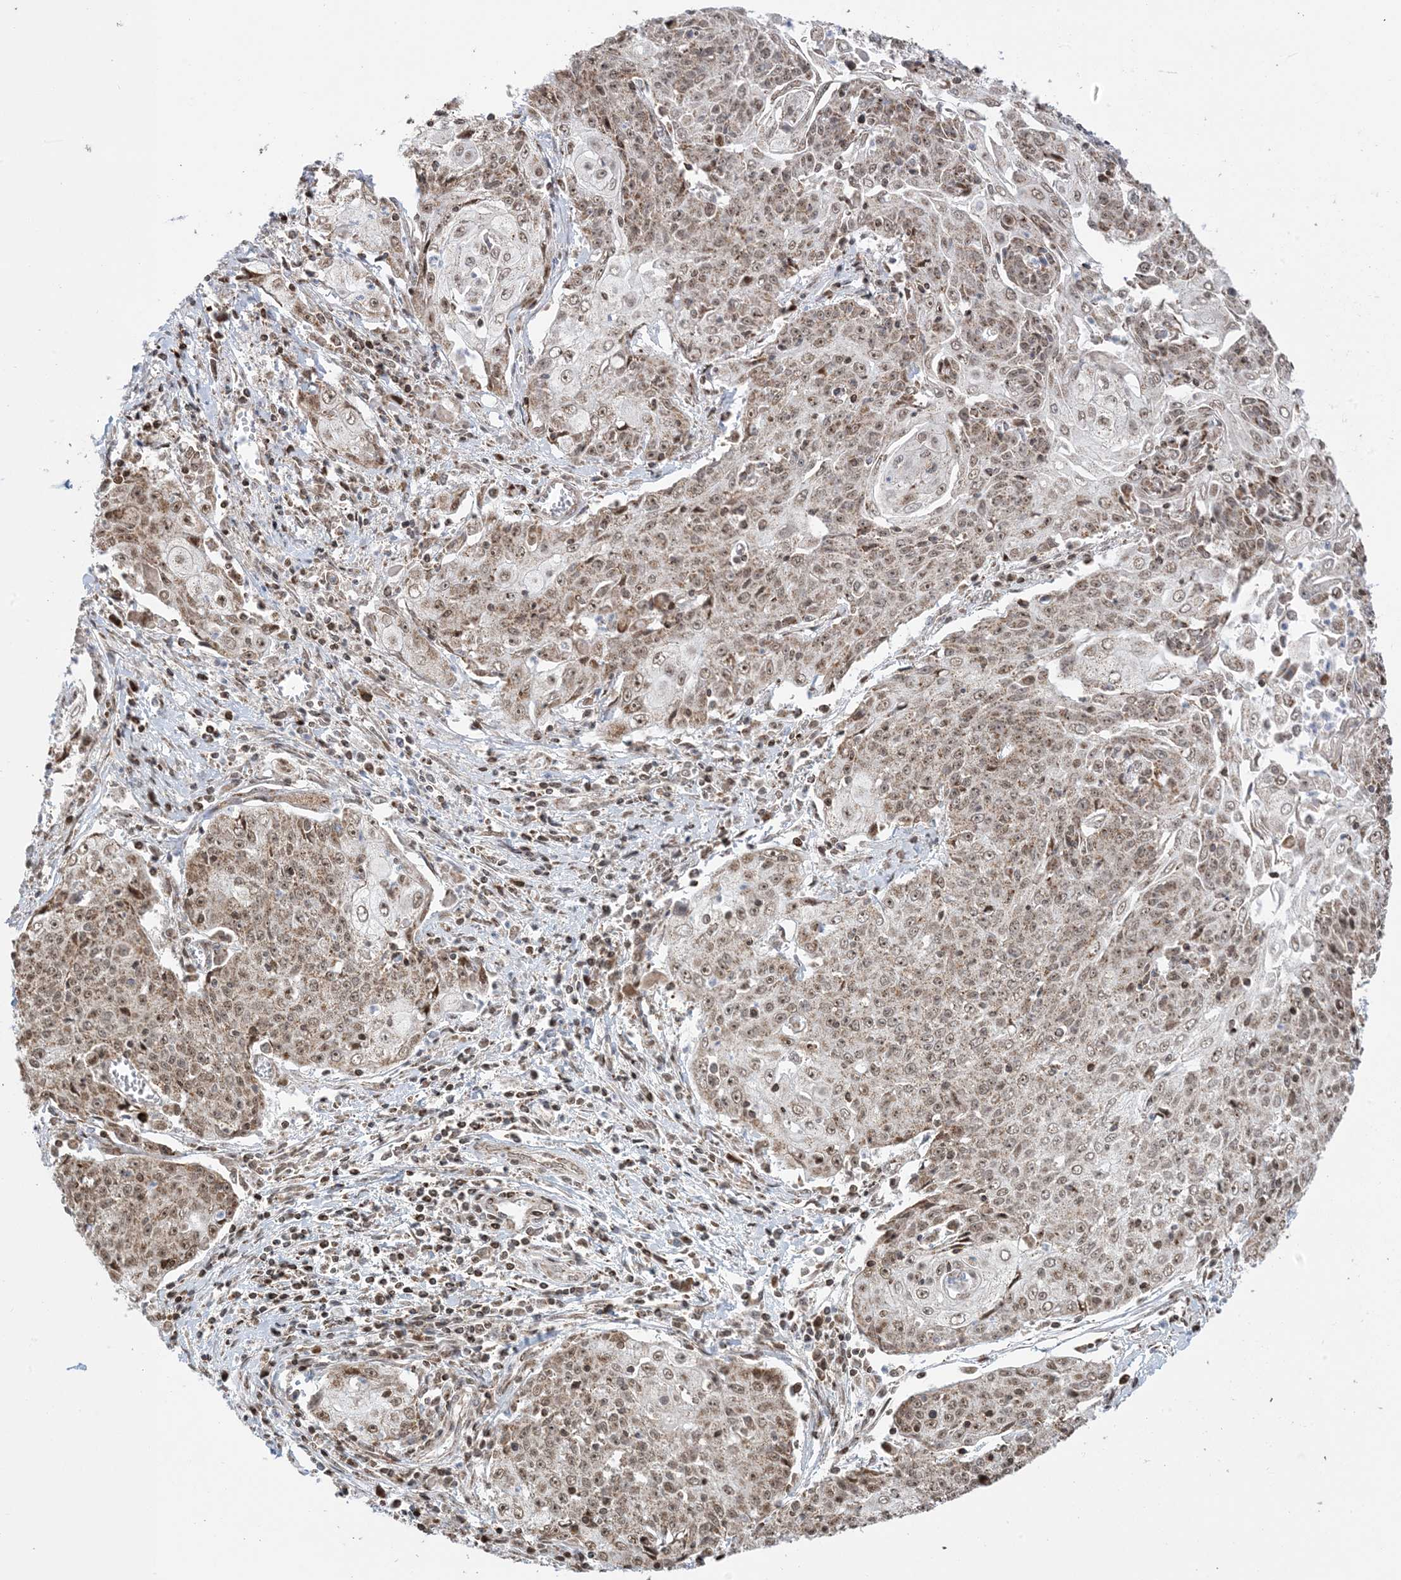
{"staining": {"intensity": "weak", "quantity": ">75%", "location": "cytoplasmic/membranous,nuclear"}, "tissue": "cervical cancer", "cell_type": "Tumor cells", "image_type": "cancer", "snomed": [{"axis": "morphology", "description": "Squamous cell carcinoma, NOS"}, {"axis": "topography", "description": "Cervix"}], "caption": "The micrograph displays staining of cervical cancer (squamous cell carcinoma), revealing weak cytoplasmic/membranous and nuclear protein expression (brown color) within tumor cells. The staining was performed using DAB (3,3'-diaminobenzidine), with brown indicating positive protein expression. Nuclei are stained blue with hematoxylin.", "gene": "MAPKBP1", "patient": {"sex": "female", "age": 48}}